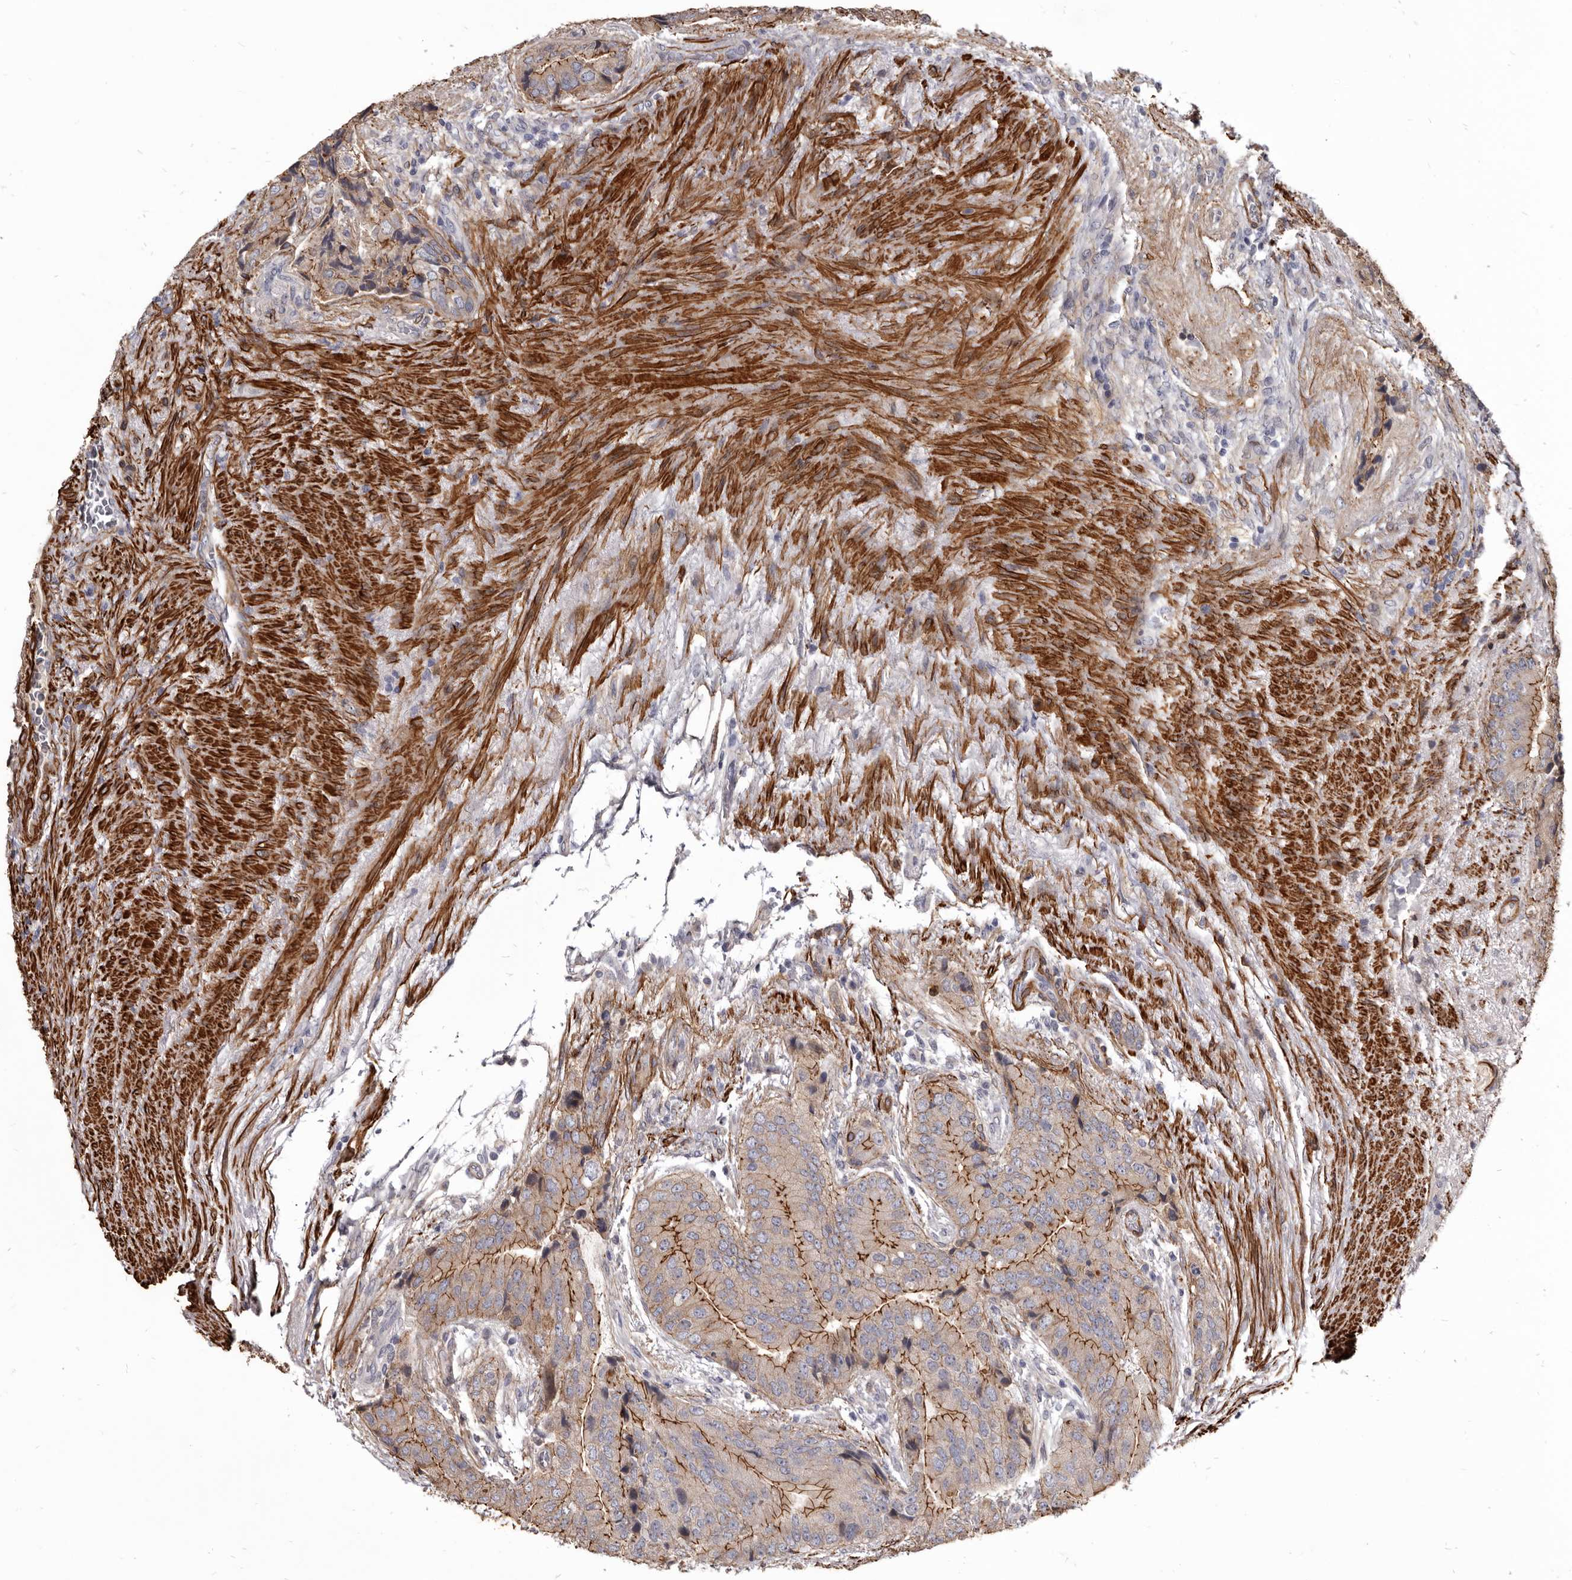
{"staining": {"intensity": "moderate", "quantity": "25%-75%", "location": "cytoplasmic/membranous"}, "tissue": "prostate cancer", "cell_type": "Tumor cells", "image_type": "cancer", "snomed": [{"axis": "morphology", "description": "Adenocarcinoma, High grade"}, {"axis": "topography", "description": "Prostate"}], "caption": "A histopathology image of human prostate cancer (high-grade adenocarcinoma) stained for a protein displays moderate cytoplasmic/membranous brown staining in tumor cells.", "gene": "CGN", "patient": {"sex": "male", "age": 70}}